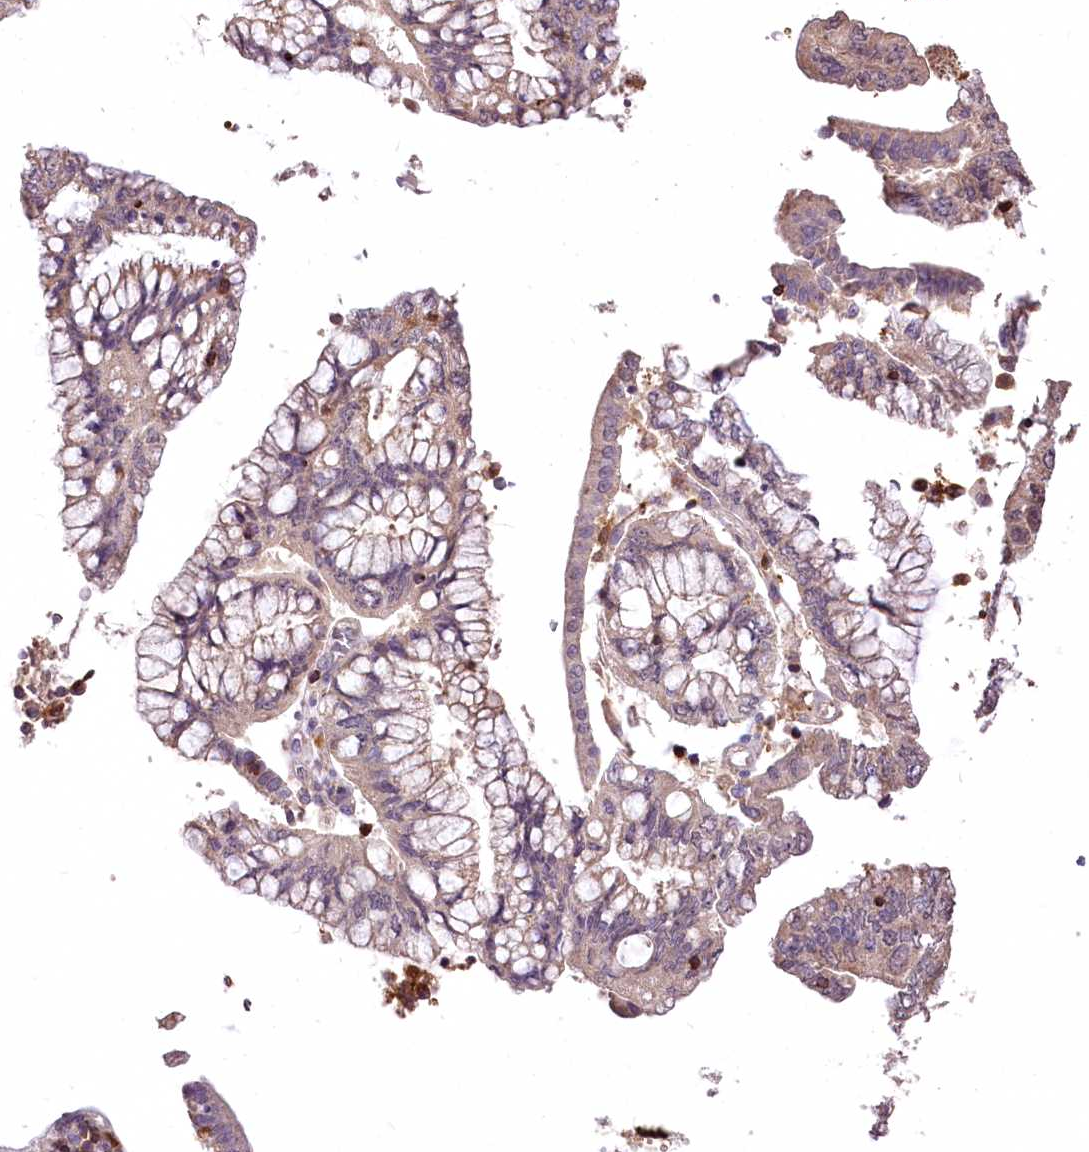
{"staining": {"intensity": "negative", "quantity": "none", "location": "none"}, "tissue": "pancreatic cancer", "cell_type": "Tumor cells", "image_type": "cancer", "snomed": [{"axis": "morphology", "description": "Adenocarcinoma, NOS"}, {"axis": "topography", "description": "Pancreas"}], "caption": "The image exhibits no staining of tumor cells in pancreatic cancer (adenocarcinoma).", "gene": "SERGEF", "patient": {"sex": "female", "age": 73}}